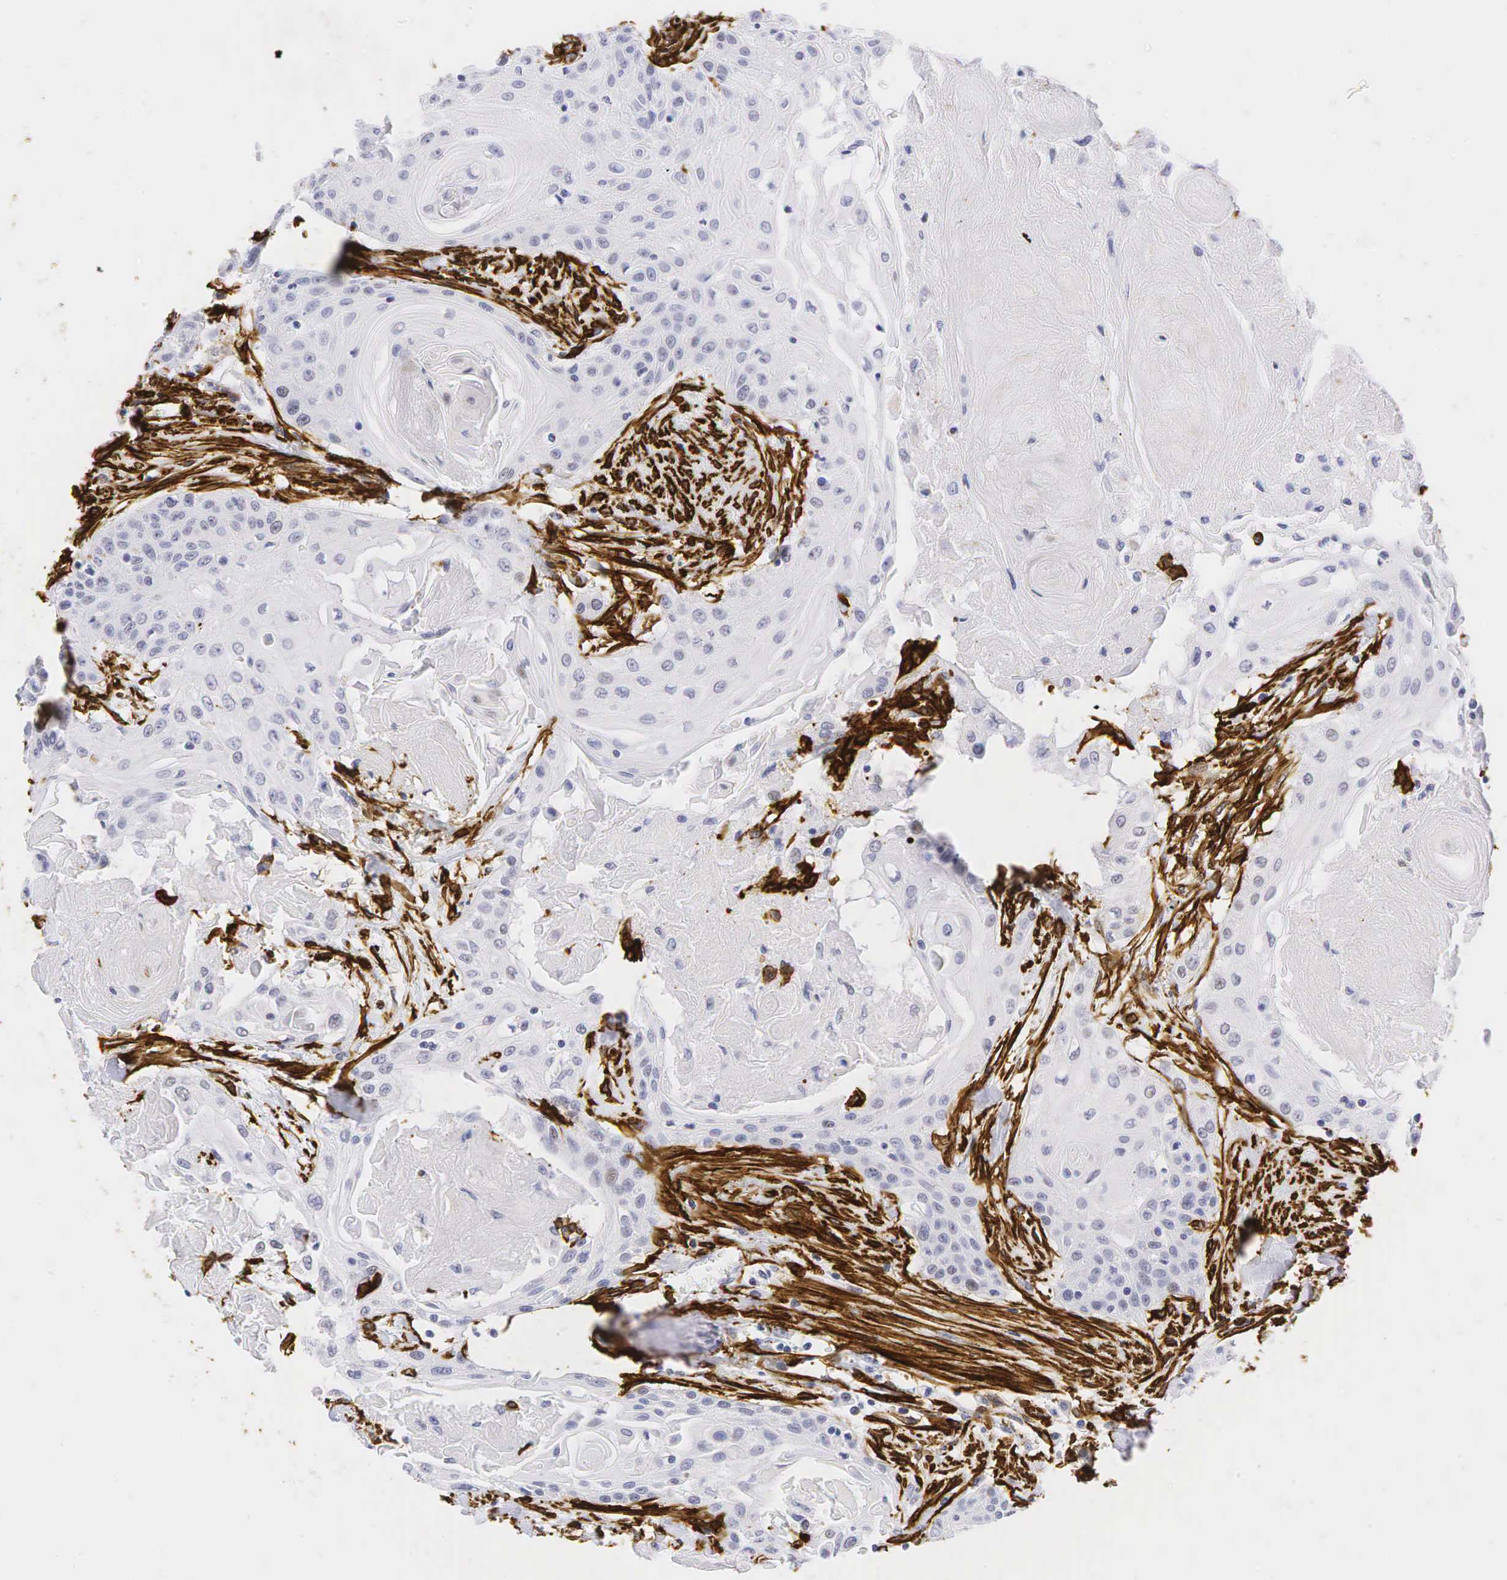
{"staining": {"intensity": "negative", "quantity": "none", "location": "none"}, "tissue": "head and neck cancer", "cell_type": "Tumor cells", "image_type": "cancer", "snomed": [{"axis": "morphology", "description": "Squamous cell carcinoma, NOS"}, {"axis": "morphology", "description": "Squamous cell carcinoma, metastatic, NOS"}, {"axis": "topography", "description": "Lymph node"}, {"axis": "topography", "description": "Salivary gland"}, {"axis": "topography", "description": "Head-Neck"}], "caption": "Immunohistochemical staining of head and neck squamous cell carcinoma reveals no significant staining in tumor cells. (DAB (3,3'-diaminobenzidine) immunohistochemistry visualized using brightfield microscopy, high magnification).", "gene": "ACTA2", "patient": {"sex": "female", "age": 74}}